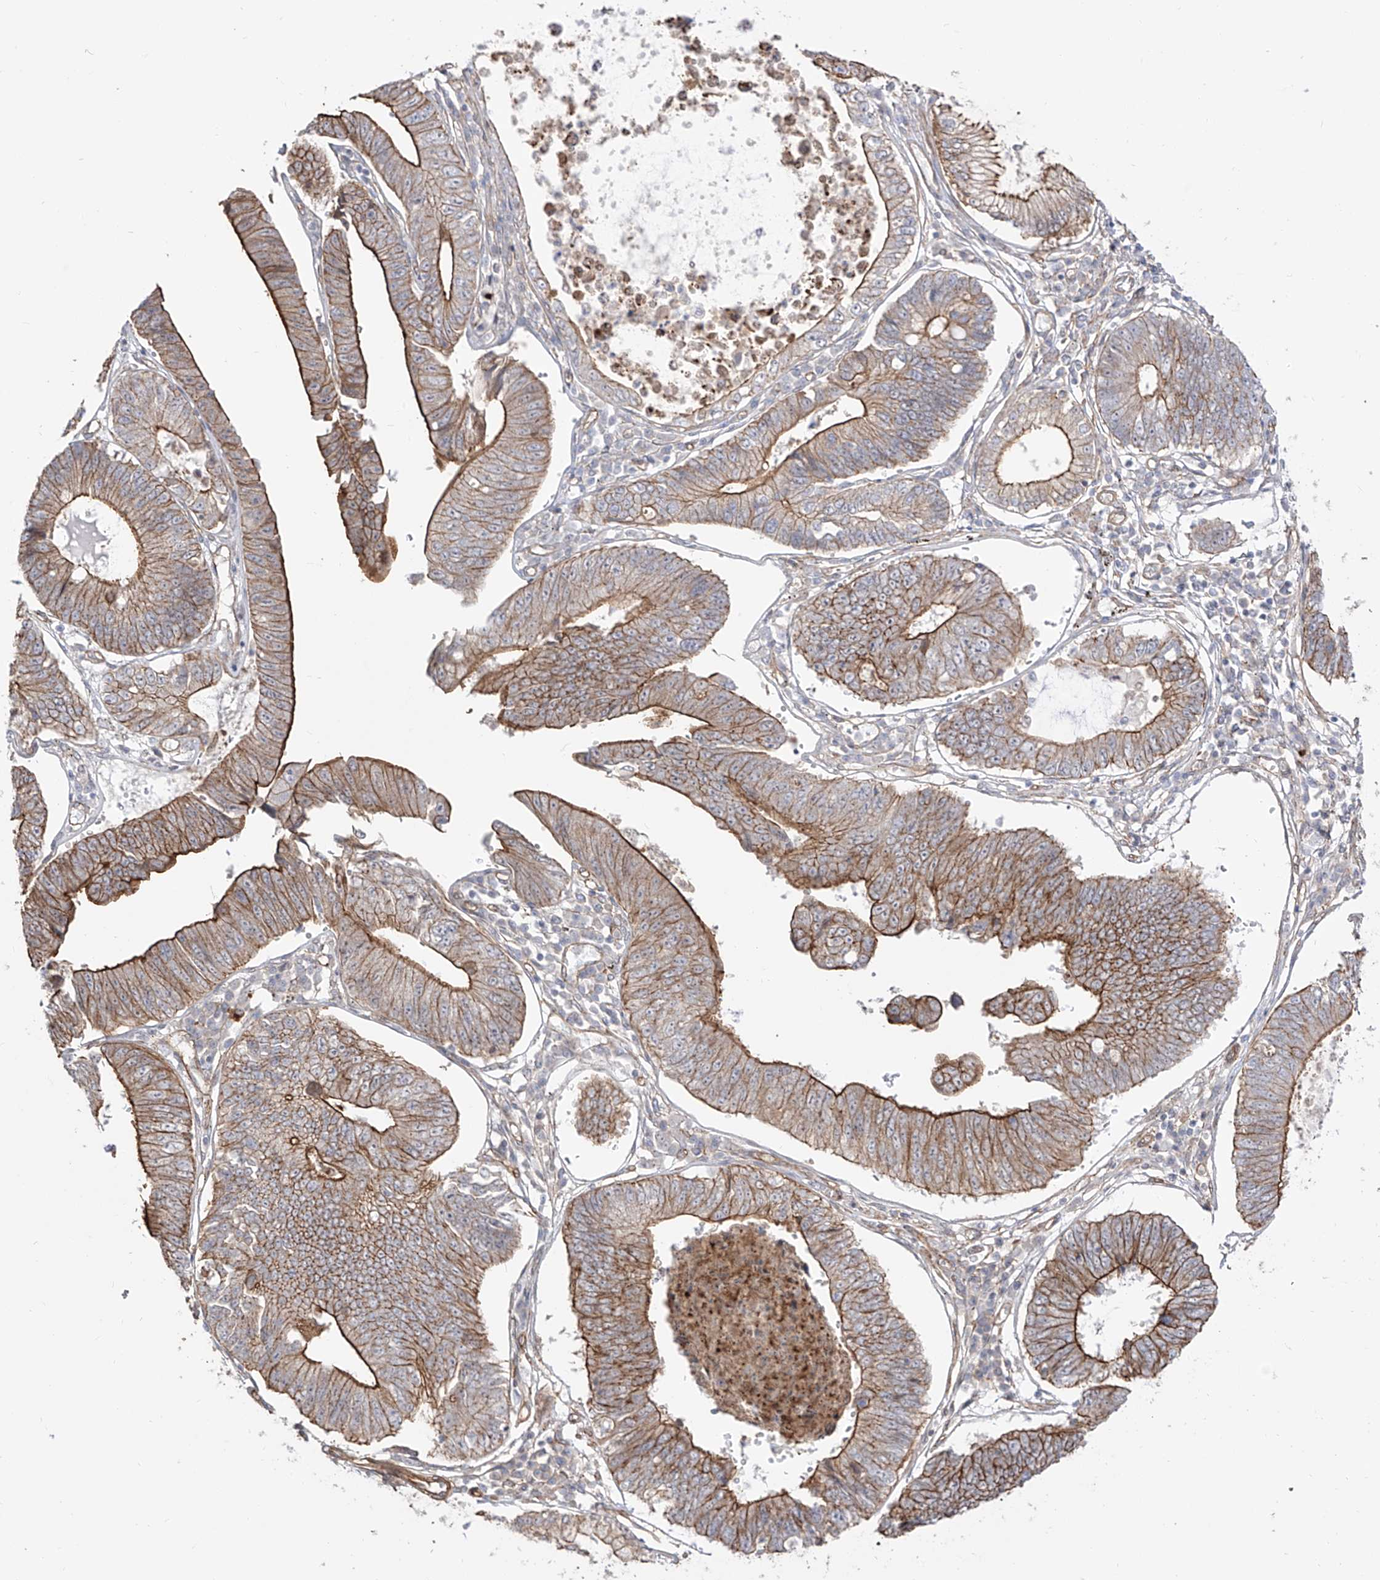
{"staining": {"intensity": "strong", "quantity": "25%-75%", "location": "cytoplasmic/membranous"}, "tissue": "stomach cancer", "cell_type": "Tumor cells", "image_type": "cancer", "snomed": [{"axis": "morphology", "description": "Adenocarcinoma, NOS"}, {"axis": "topography", "description": "Stomach"}], "caption": "Human stomach adenocarcinoma stained for a protein (brown) shows strong cytoplasmic/membranous positive expression in about 25%-75% of tumor cells.", "gene": "ZNF180", "patient": {"sex": "male", "age": 59}}